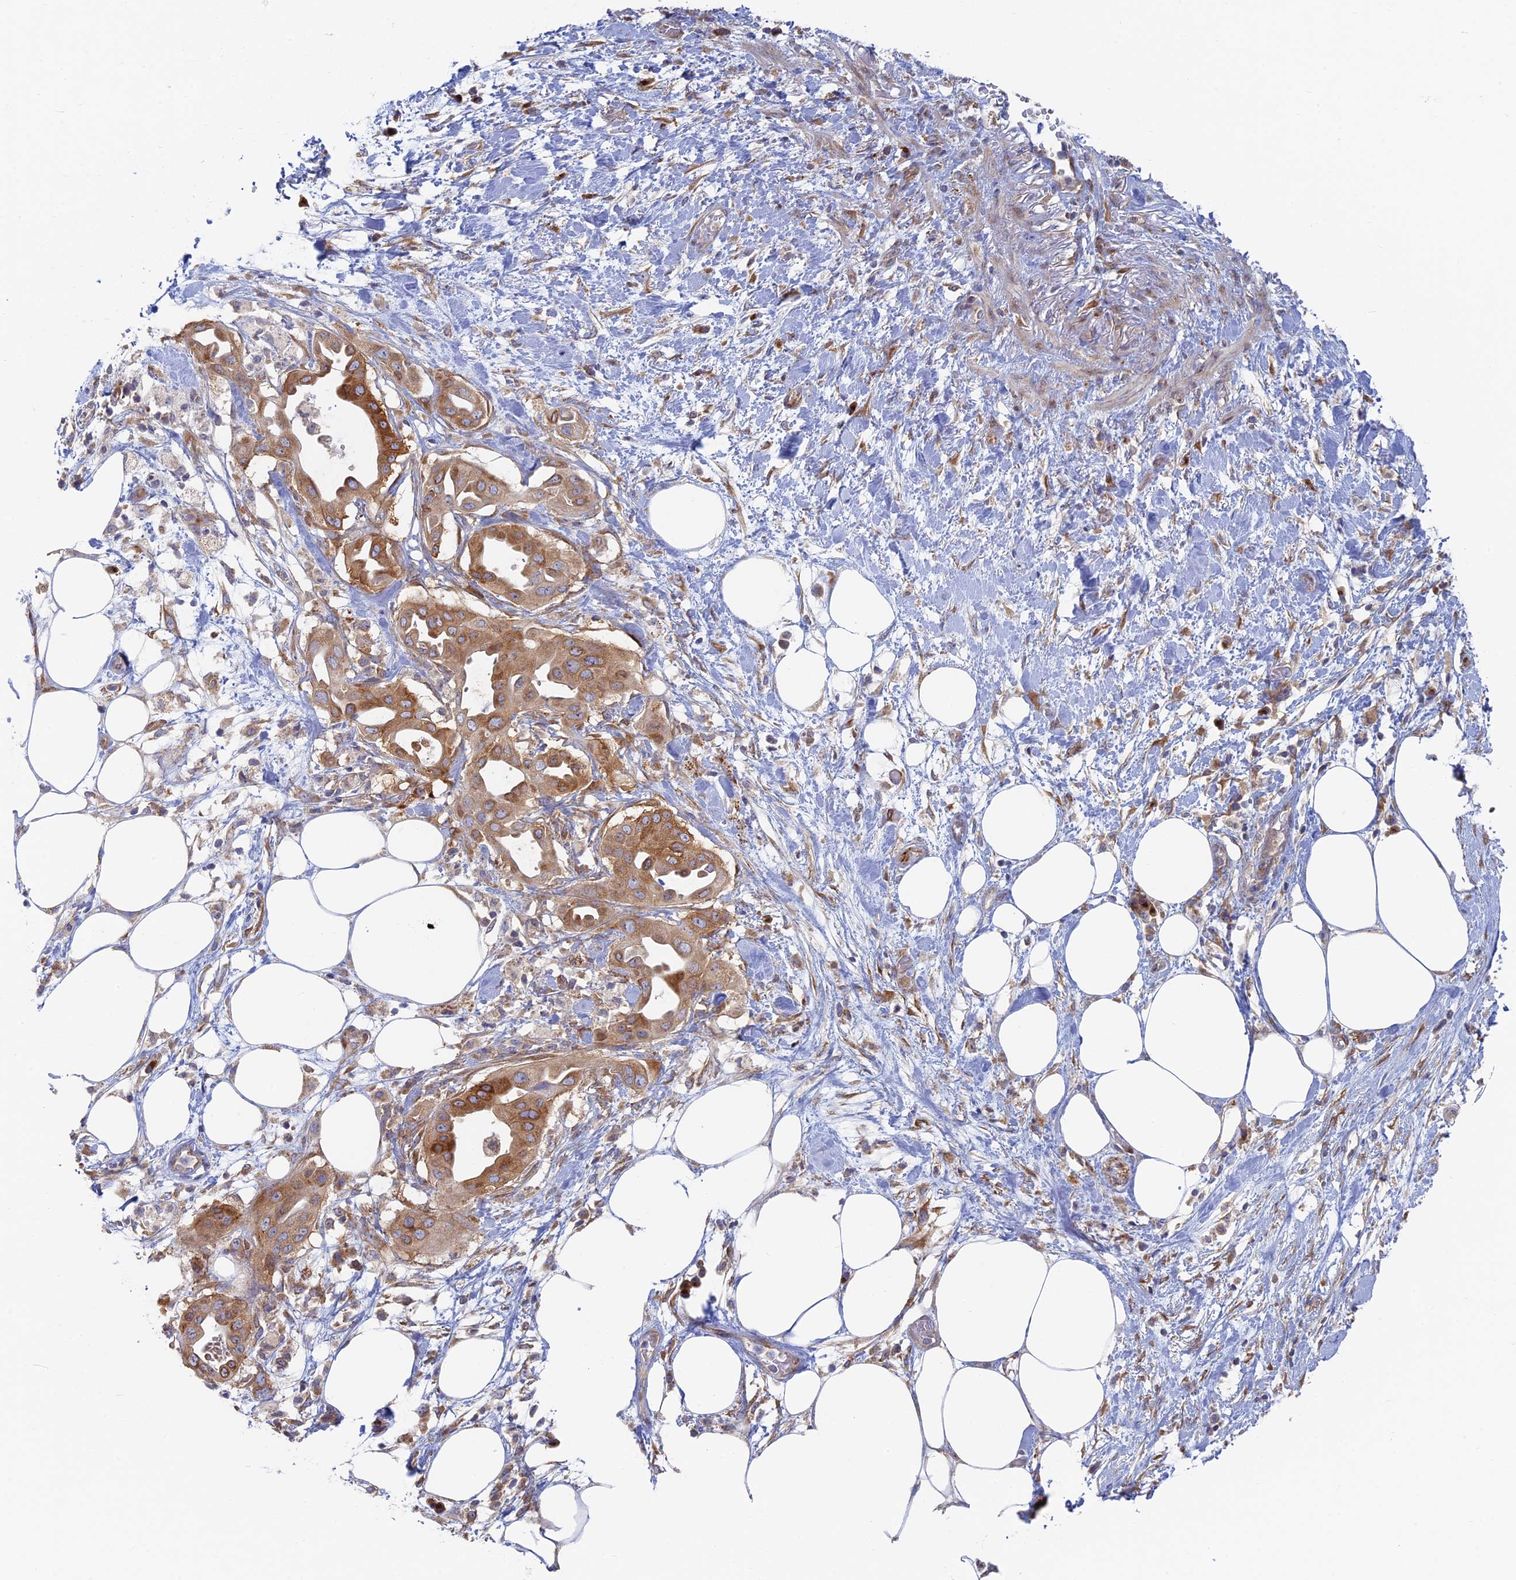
{"staining": {"intensity": "moderate", "quantity": ">75%", "location": "cytoplasmic/membranous"}, "tissue": "pancreatic cancer", "cell_type": "Tumor cells", "image_type": "cancer", "snomed": [{"axis": "morphology", "description": "Adenocarcinoma, NOS"}, {"axis": "topography", "description": "Pancreas"}], "caption": "A high-resolution image shows immunohistochemistry (IHC) staining of pancreatic cancer (adenocarcinoma), which displays moderate cytoplasmic/membranous expression in about >75% of tumor cells.", "gene": "TBC1D30", "patient": {"sex": "male", "age": 68}}